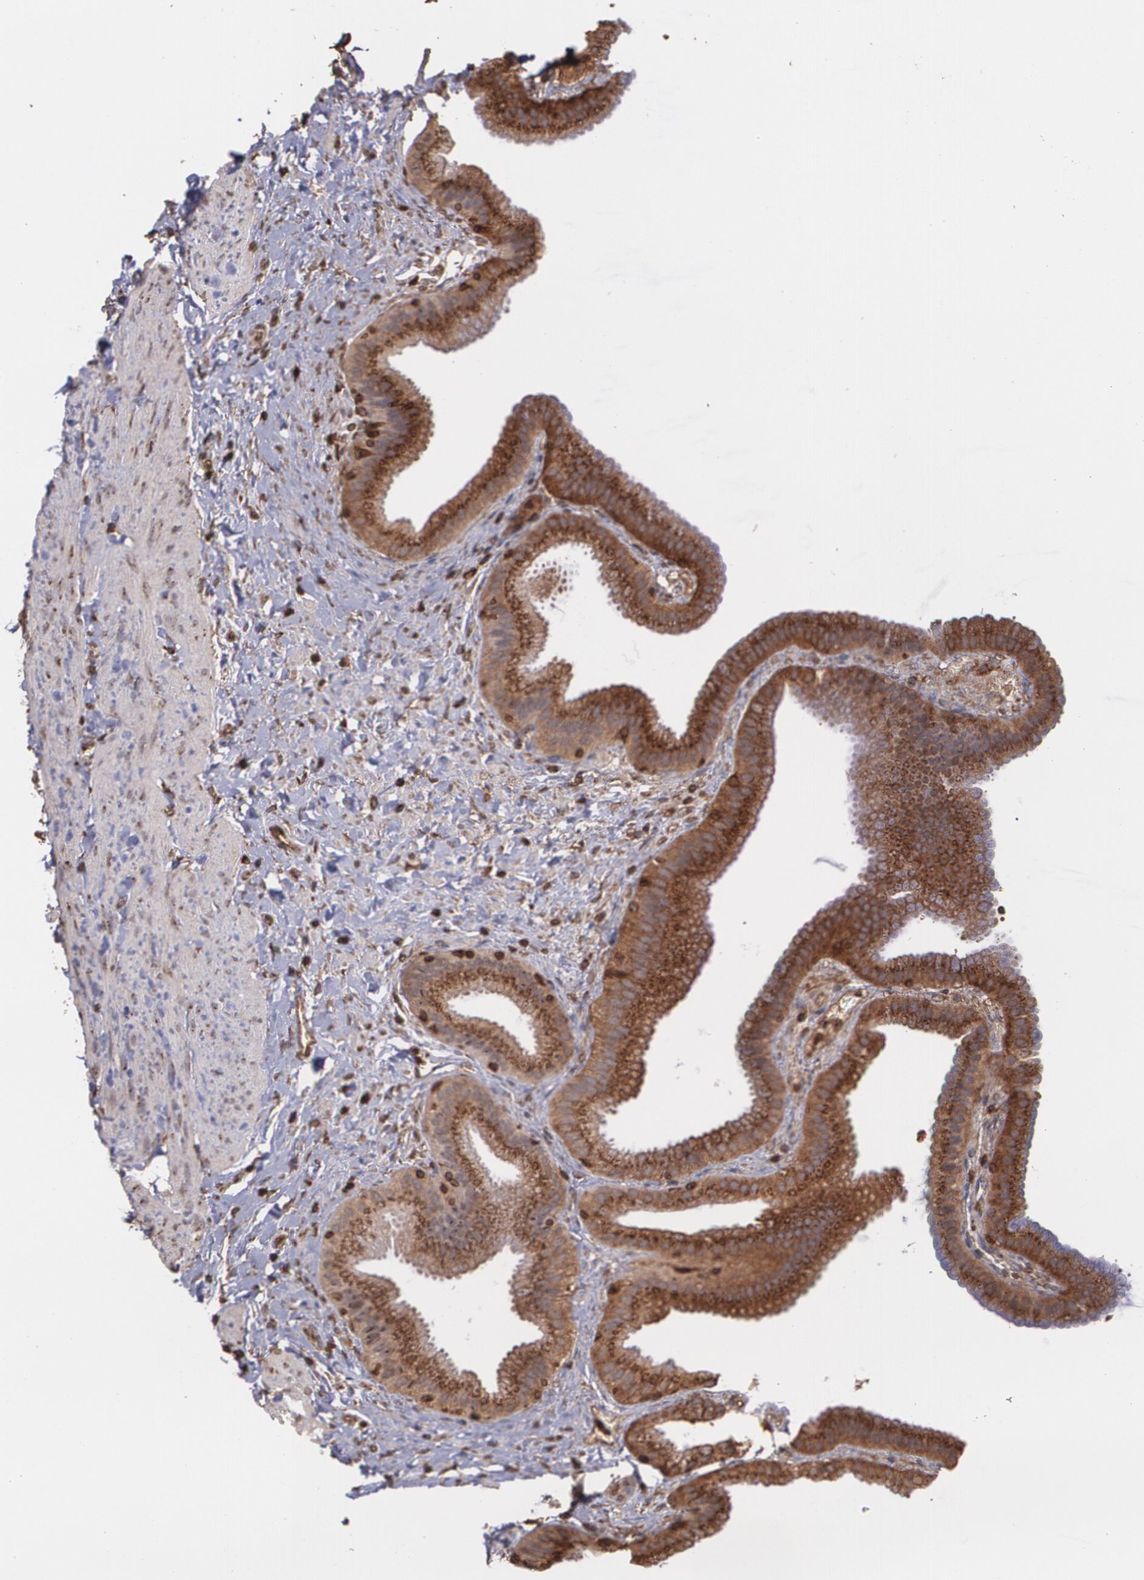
{"staining": {"intensity": "strong", "quantity": ">75%", "location": "cytoplasmic/membranous"}, "tissue": "gallbladder", "cell_type": "Glandular cells", "image_type": "normal", "snomed": [{"axis": "morphology", "description": "Normal tissue, NOS"}, {"axis": "topography", "description": "Gallbladder"}], "caption": "The photomicrograph reveals a brown stain indicating the presence of a protein in the cytoplasmic/membranous of glandular cells in gallbladder. Immunohistochemistry stains the protein of interest in brown and the nuclei are stained blue.", "gene": "TRIP11", "patient": {"sex": "female", "age": 63}}